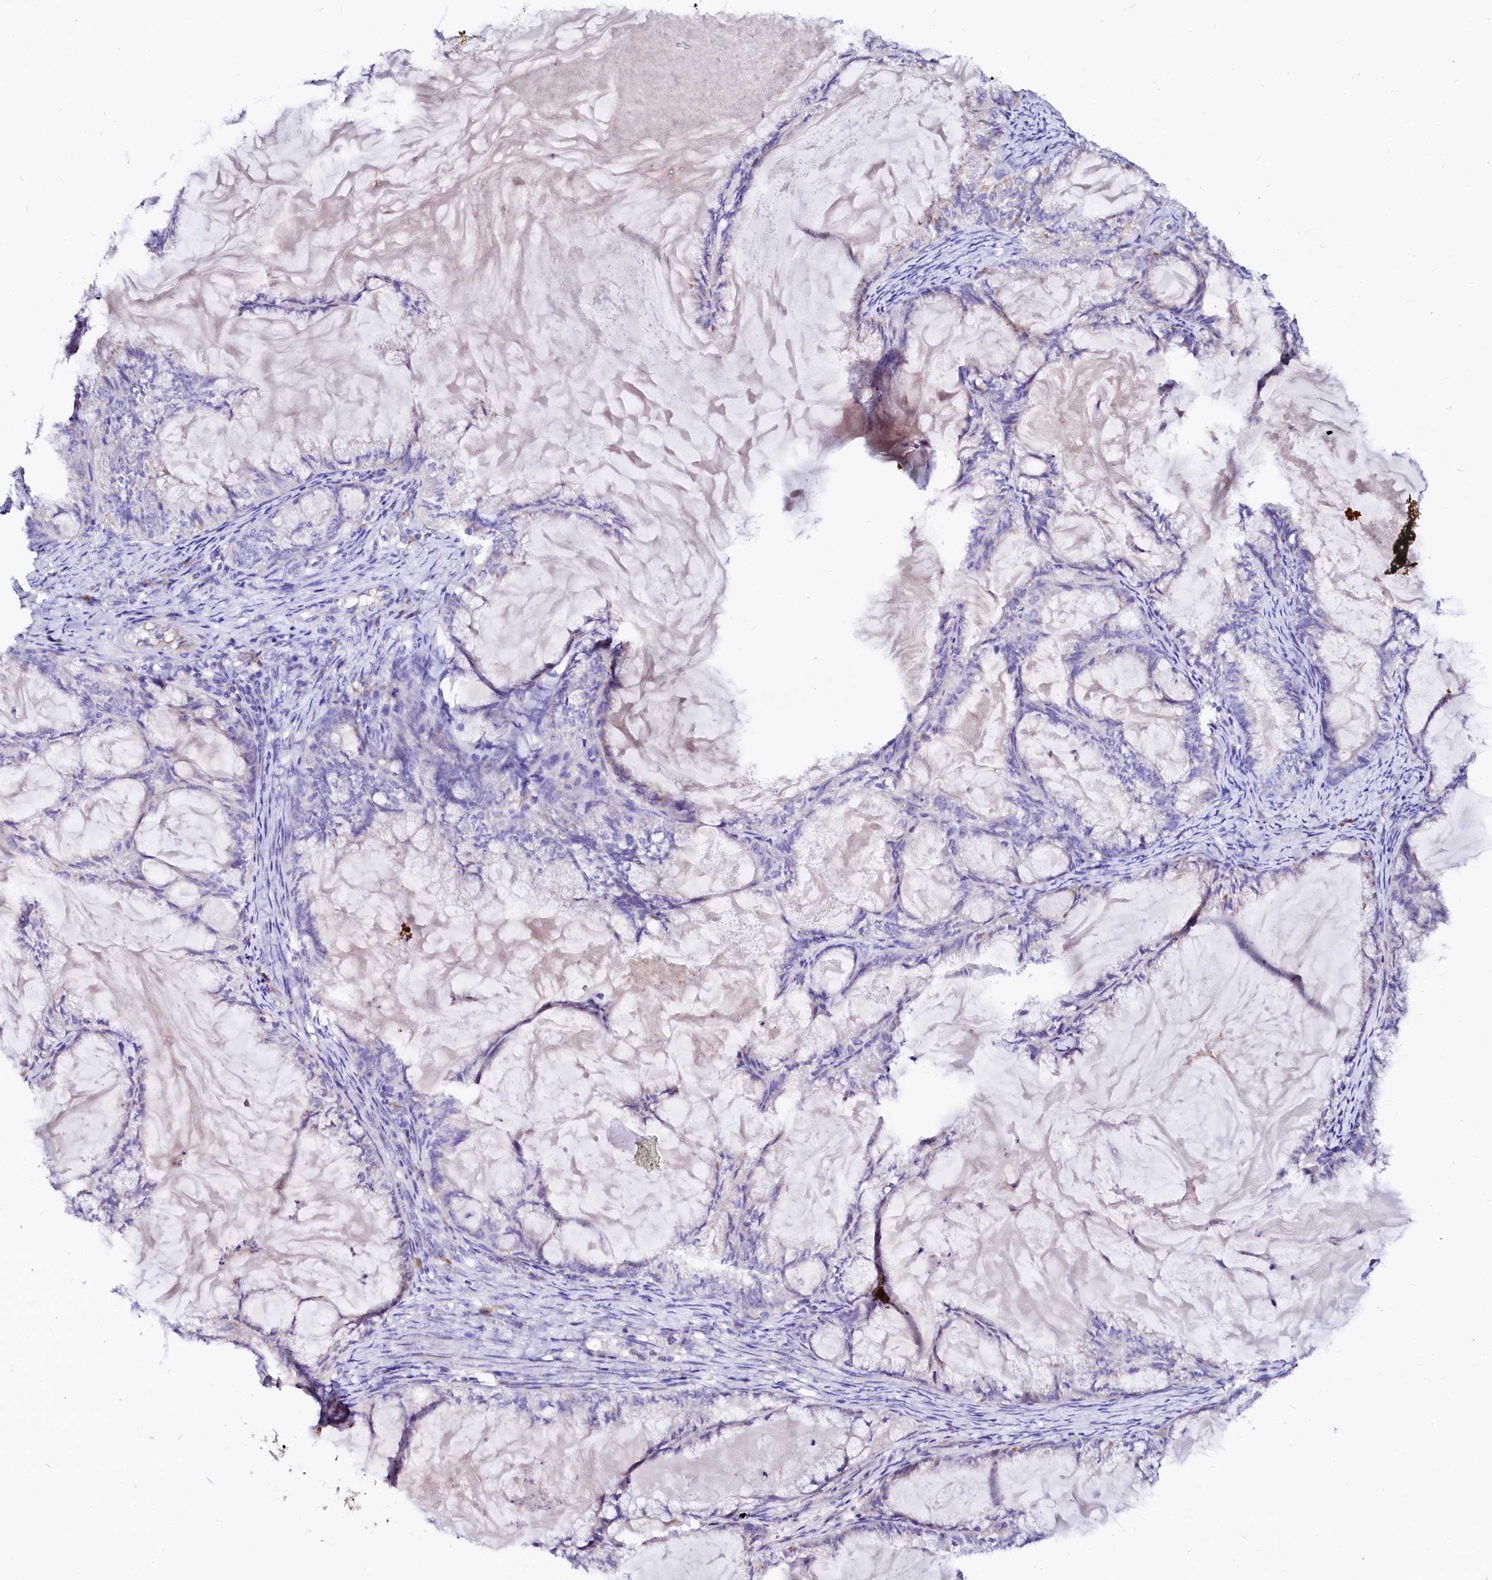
{"staining": {"intensity": "negative", "quantity": "none", "location": "none"}, "tissue": "endometrial cancer", "cell_type": "Tumor cells", "image_type": "cancer", "snomed": [{"axis": "morphology", "description": "Adenocarcinoma, NOS"}, {"axis": "topography", "description": "Endometrium"}], "caption": "Immunohistochemistry (IHC) image of human endometrial adenocarcinoma stained for a protein (brown), which exhibits no positivity in tumor cells.", "gene": "BTBD16", "patient": {"sex": "female", "age": 86}}